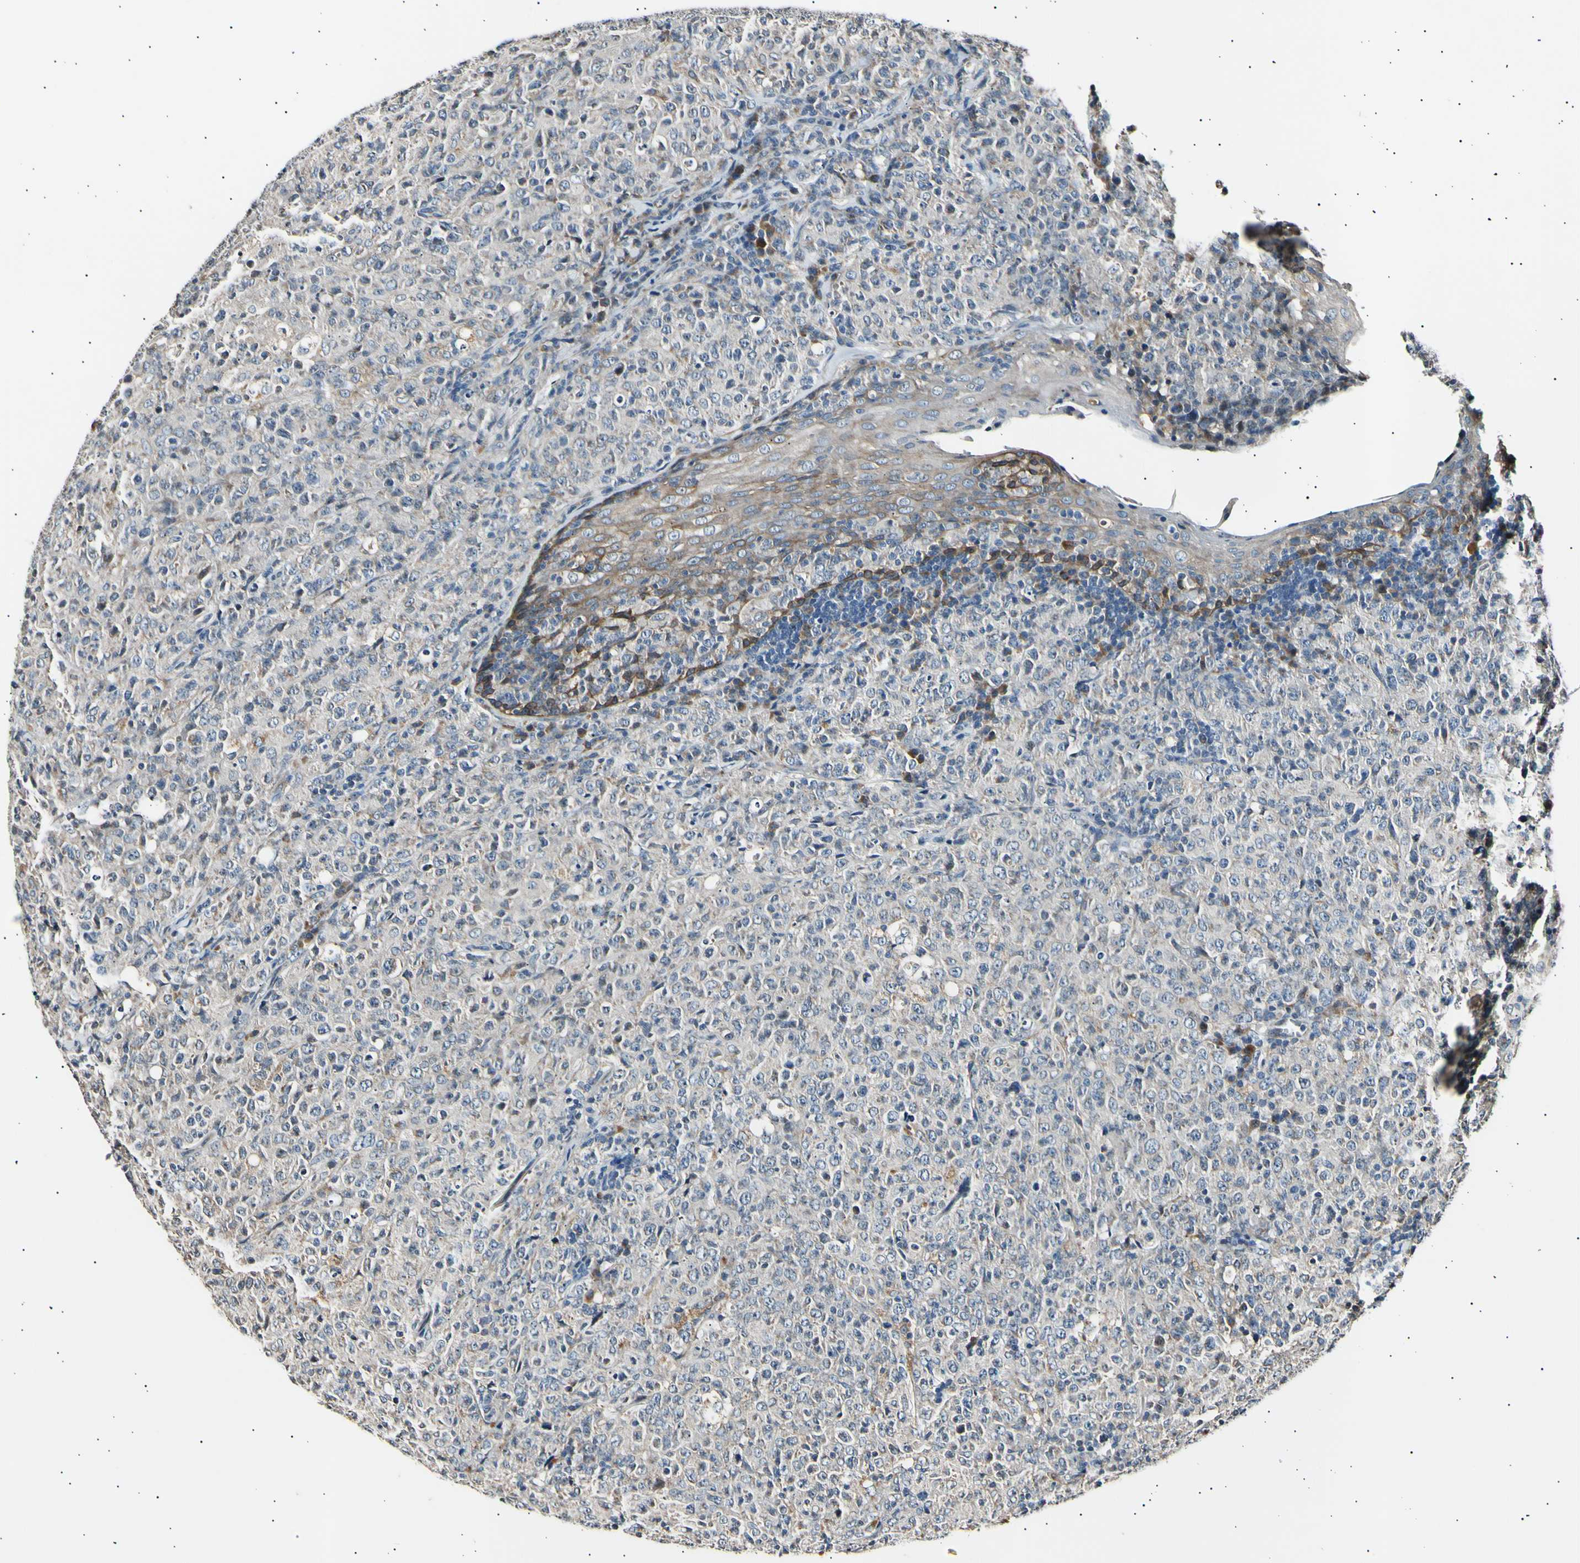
{"staining": {"intensity": "weak", "quantity": ">75%", "location": "cytoplasmic/membranous"}, "tissue": "lymphoma", "cell_type": "Tumor cells", "image_type": "cancer", "snomed": [{"axis": "morphology", "description": "Malignant lymphoma, non-Hodgkin's type, High grade"}, {"axis": "topography", "description": "Tonsil"}], "caption": "Protein staining demonstrates weak cytoplasmic/membranous expression in about >75% of tumor cells in lymphoma.", "gene": "ITGA6", "patient": {"sex": "female", "age": 36}}